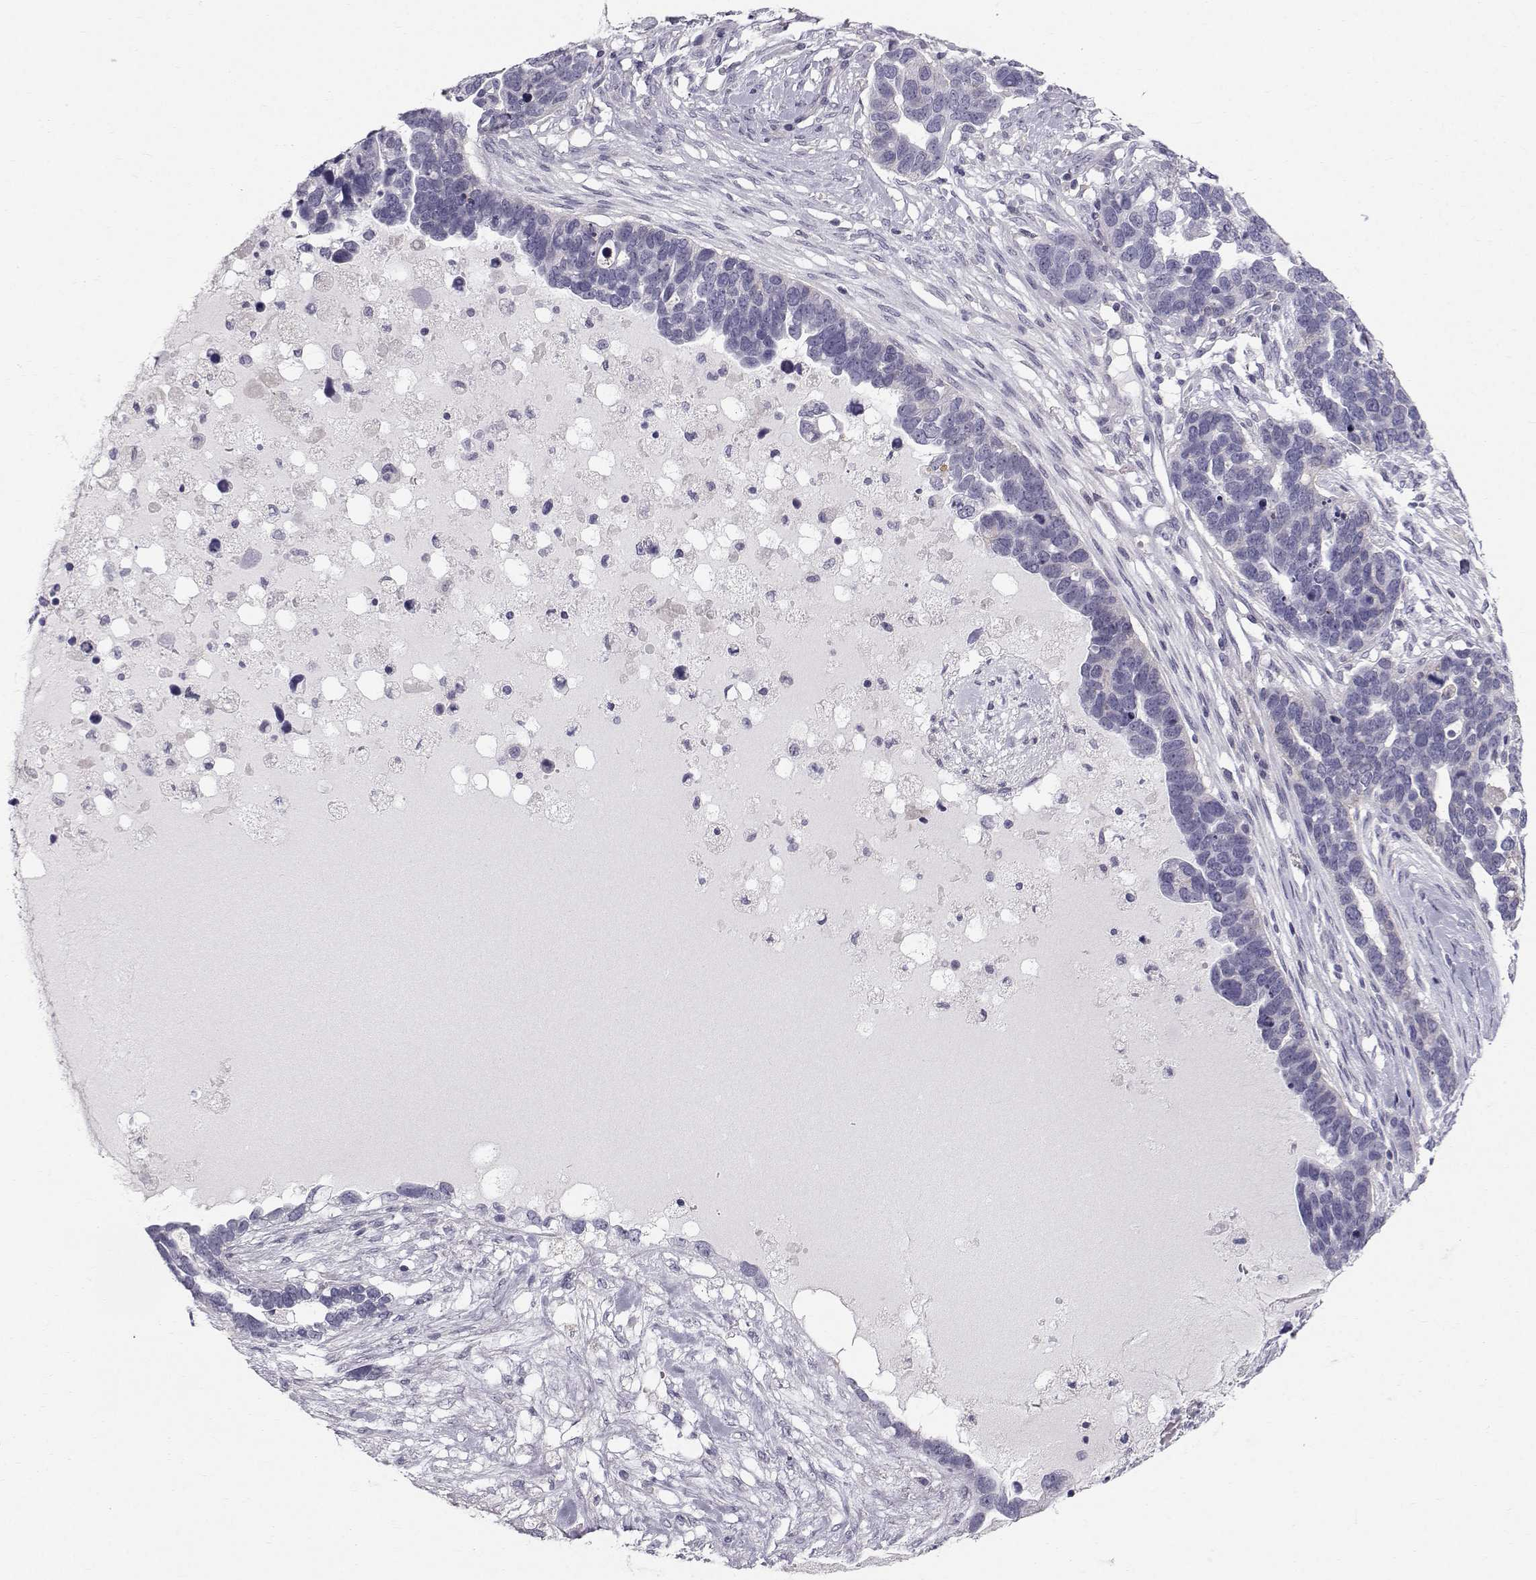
{"staining": {"intensity": "negative", "quantity": "none", "location": "none"}, "tissue": "ovarian cancer", "cell_type": "Tumor cells", "image_type": "cancer", "snomed": [{"axis": "morphology", "description": "Cystadenocarcinoma, serous, NOS"}, {"axis": "topography", "description": "Ovary"}], "caption": "Serous cystadenocarcinoma (ovarian) was stained to show a protein in brown. There is no significant positivity in tumor cells.", "gene": "SPDYE4", "patient": {"sex": "female", "age": 54}}